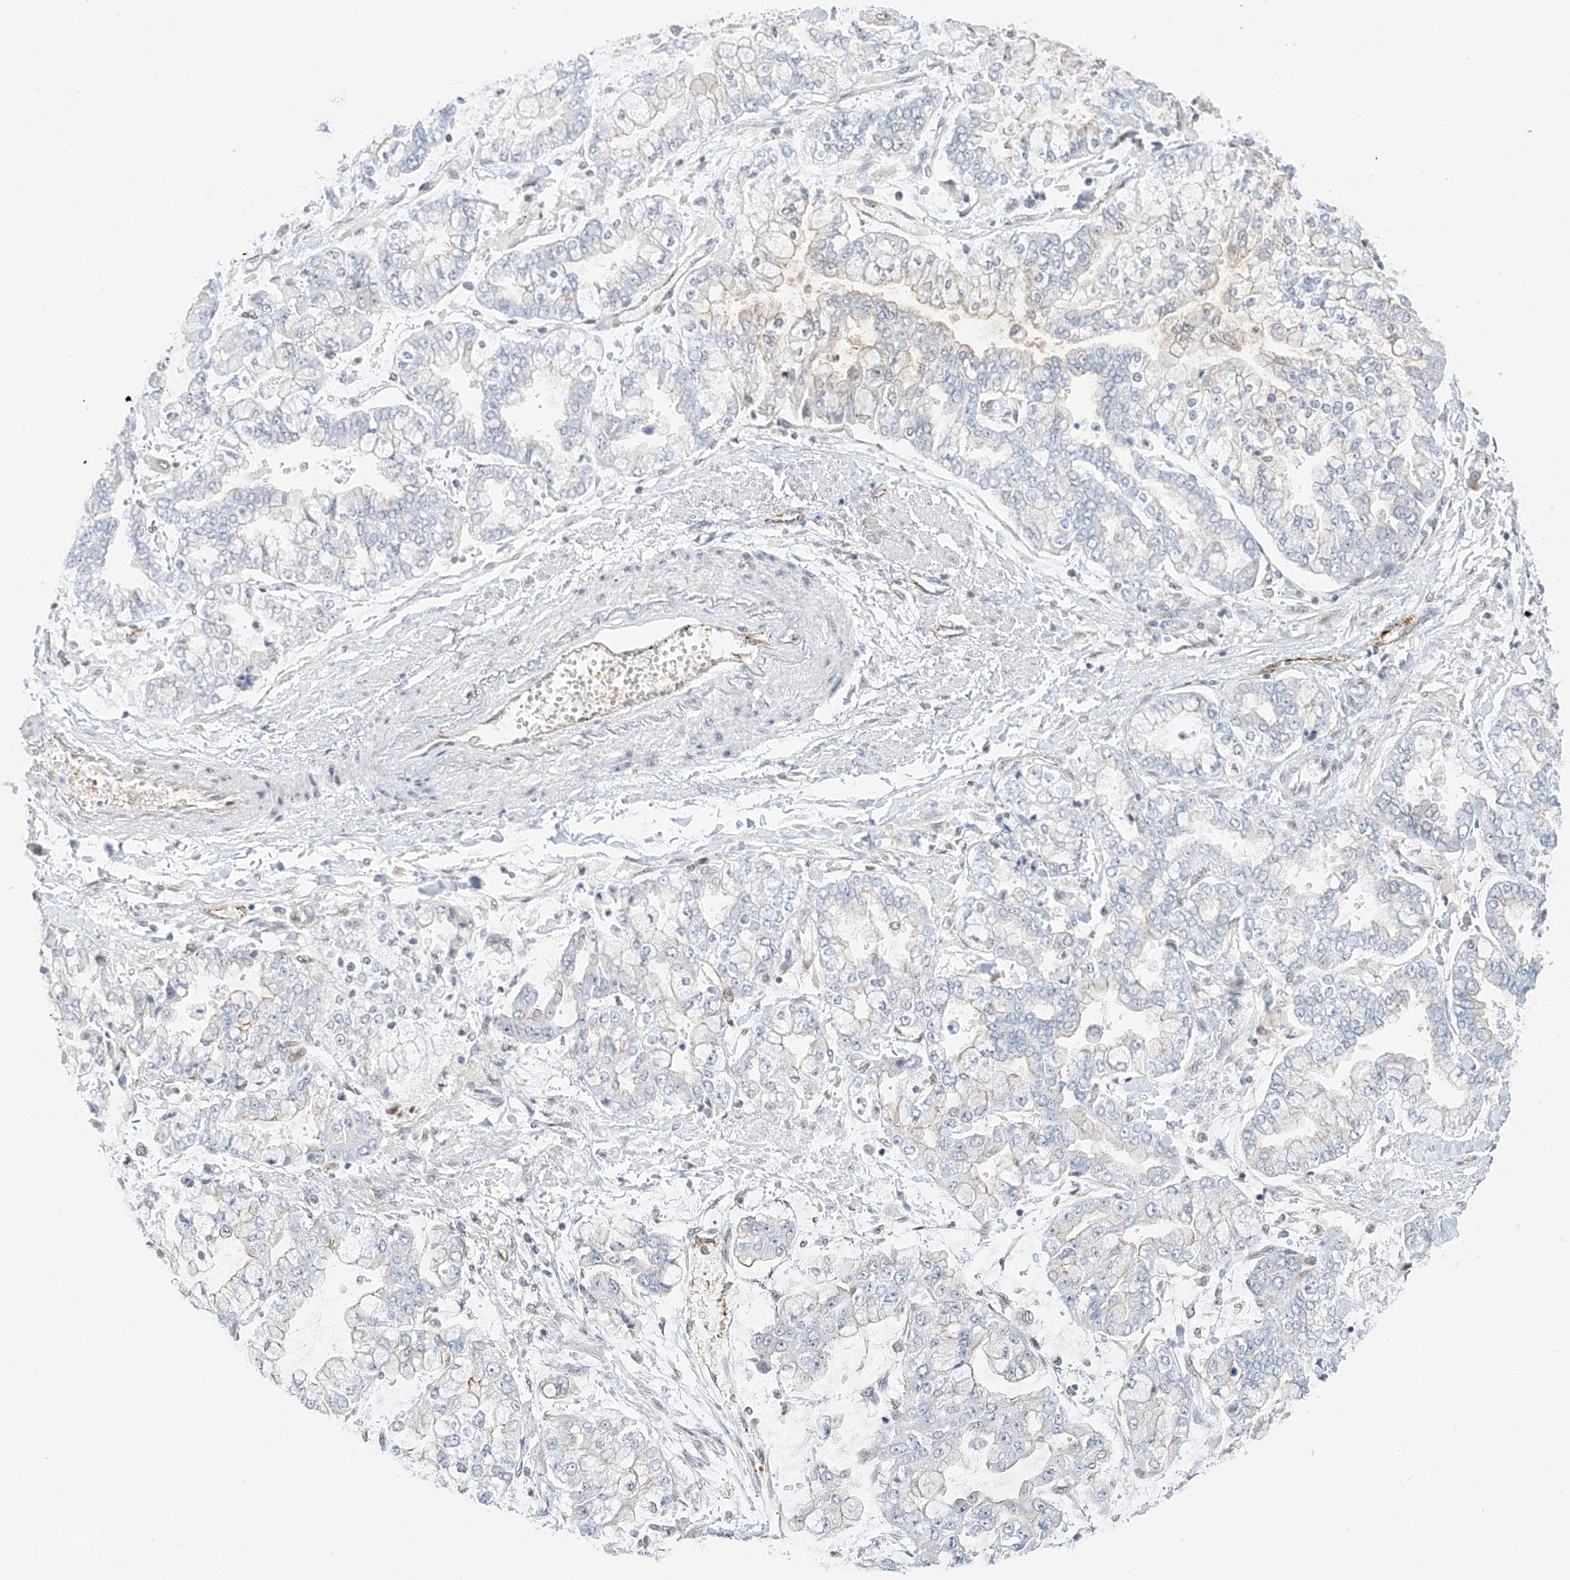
{"staining": {"intensity": "negative", "quantity": "none", "location": "none"}, "tissue": "stomach cancer", "cell_type": "Tumor cells", "image_type": "cancer", "snomed": [{"axis": "morphology", "description": "Normal tissue, NOS"}, {"axis": "morphology", "description": "Adenocarcinoma, NOS"}, {"axis": "topography", "description": "Stomach, upper"}, {"axis": "topography", "description": "Stomach"}], "caption": "Adenocarcinoma (stomach) was stained to show a protein in brown. There is no significant expression in tumor cells.", "gene": "POGK", "patient": {"sex": "male", "age": 76}}